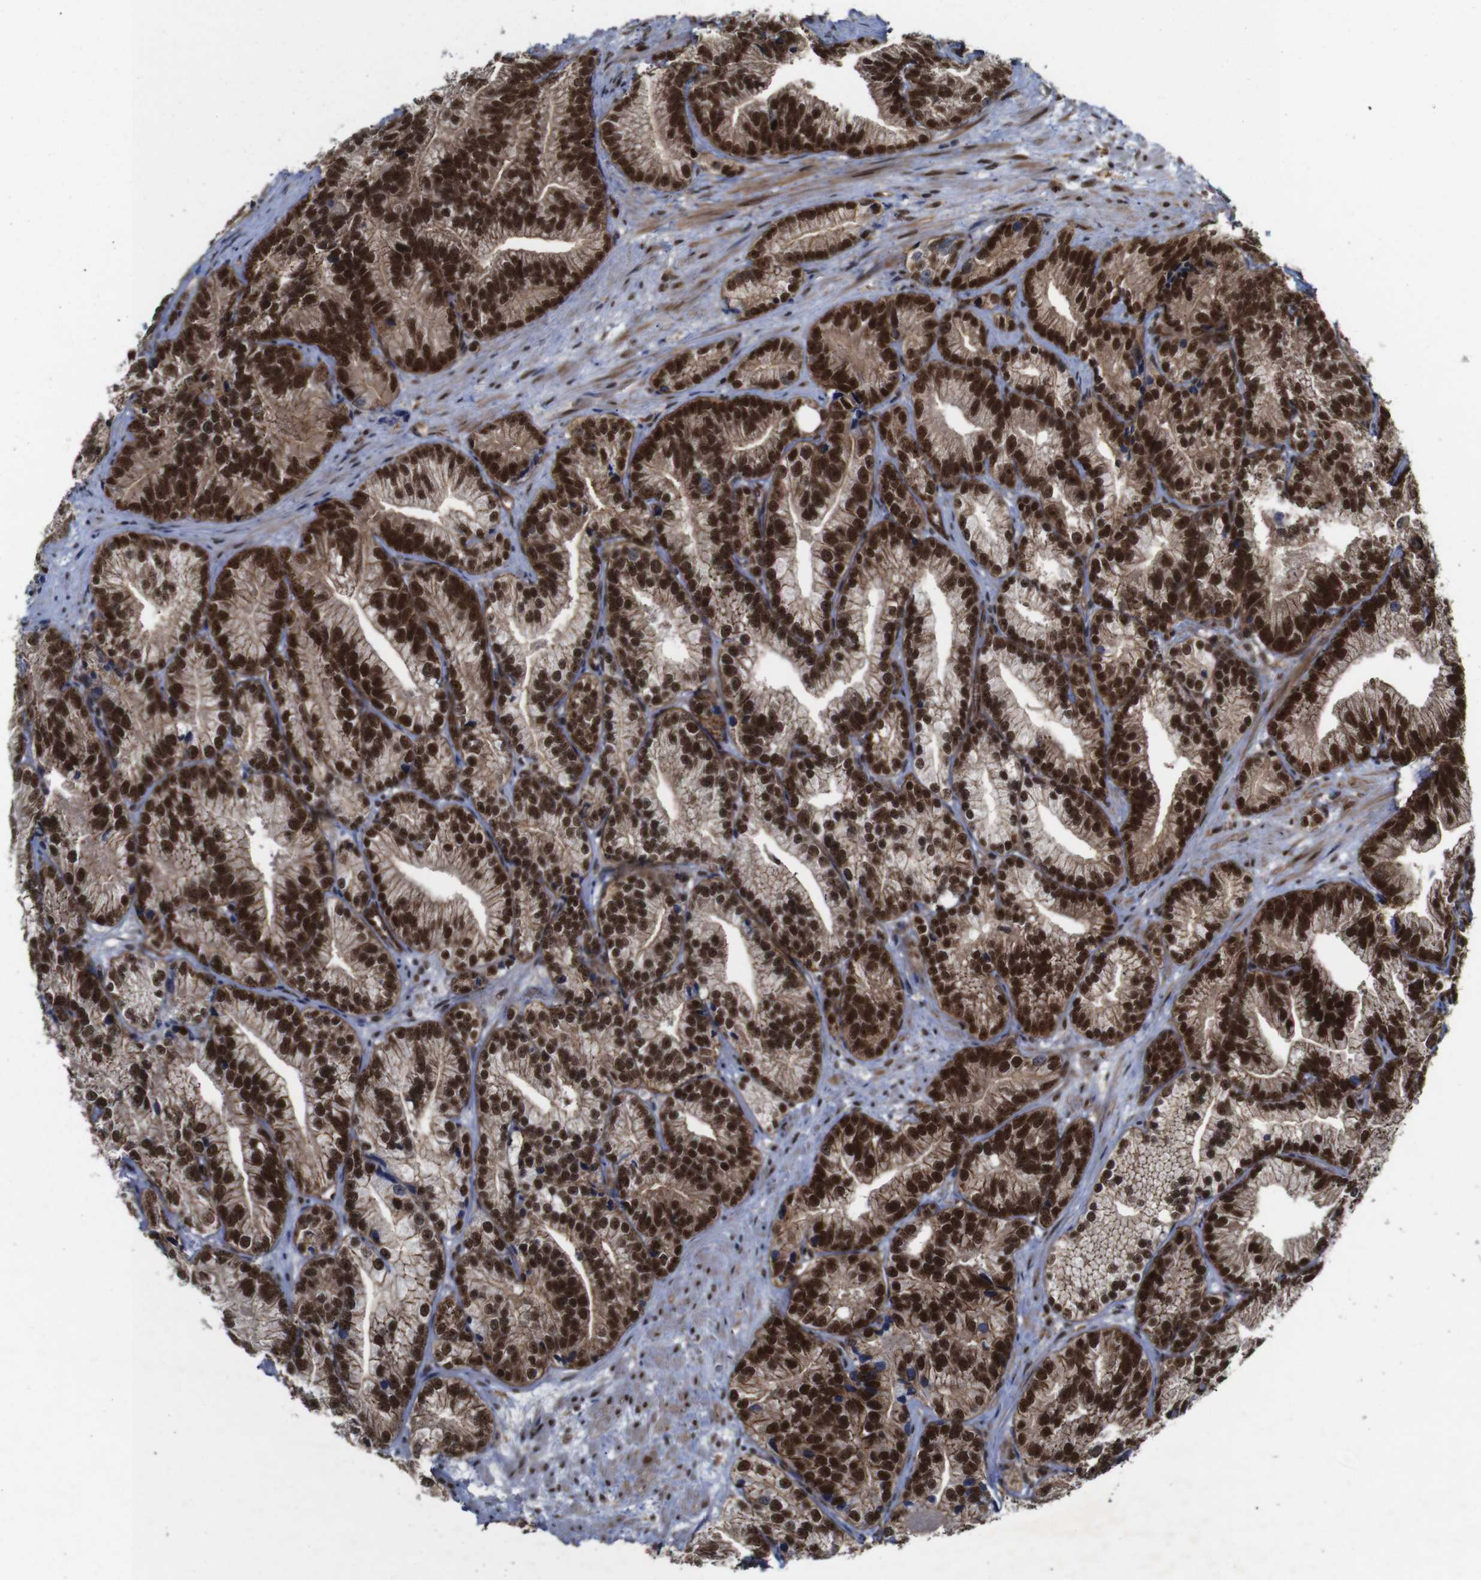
{"staining": {"intensity": "strong", "quantity": ">75%", "location": "cytoplasmic/membranous,nuclear"}, "tissue": "prostate cancer", "cell_type": "Tumor cells", "image_type": "cancer", "snomed": [{"axis": "morphology", "description": "Adenocarcinoma, Low grade"}, {"axis": "topography", "description": "Prostate"}], "caption": "Immunohistochemistry (IHC) histopathology image of neoplastic tissue: human prostate cancer (low-grade adenocarcinoma) stained using IHC shows high levels of strong protein expression localized specifically in the cytoplasmic/membranous and nuclear of tumor cells, appearing as a cytoplasmic/membranous and nuclear brown color.", "gene": "NANOS1", "patient": {"sex": "male", "age": 89}}